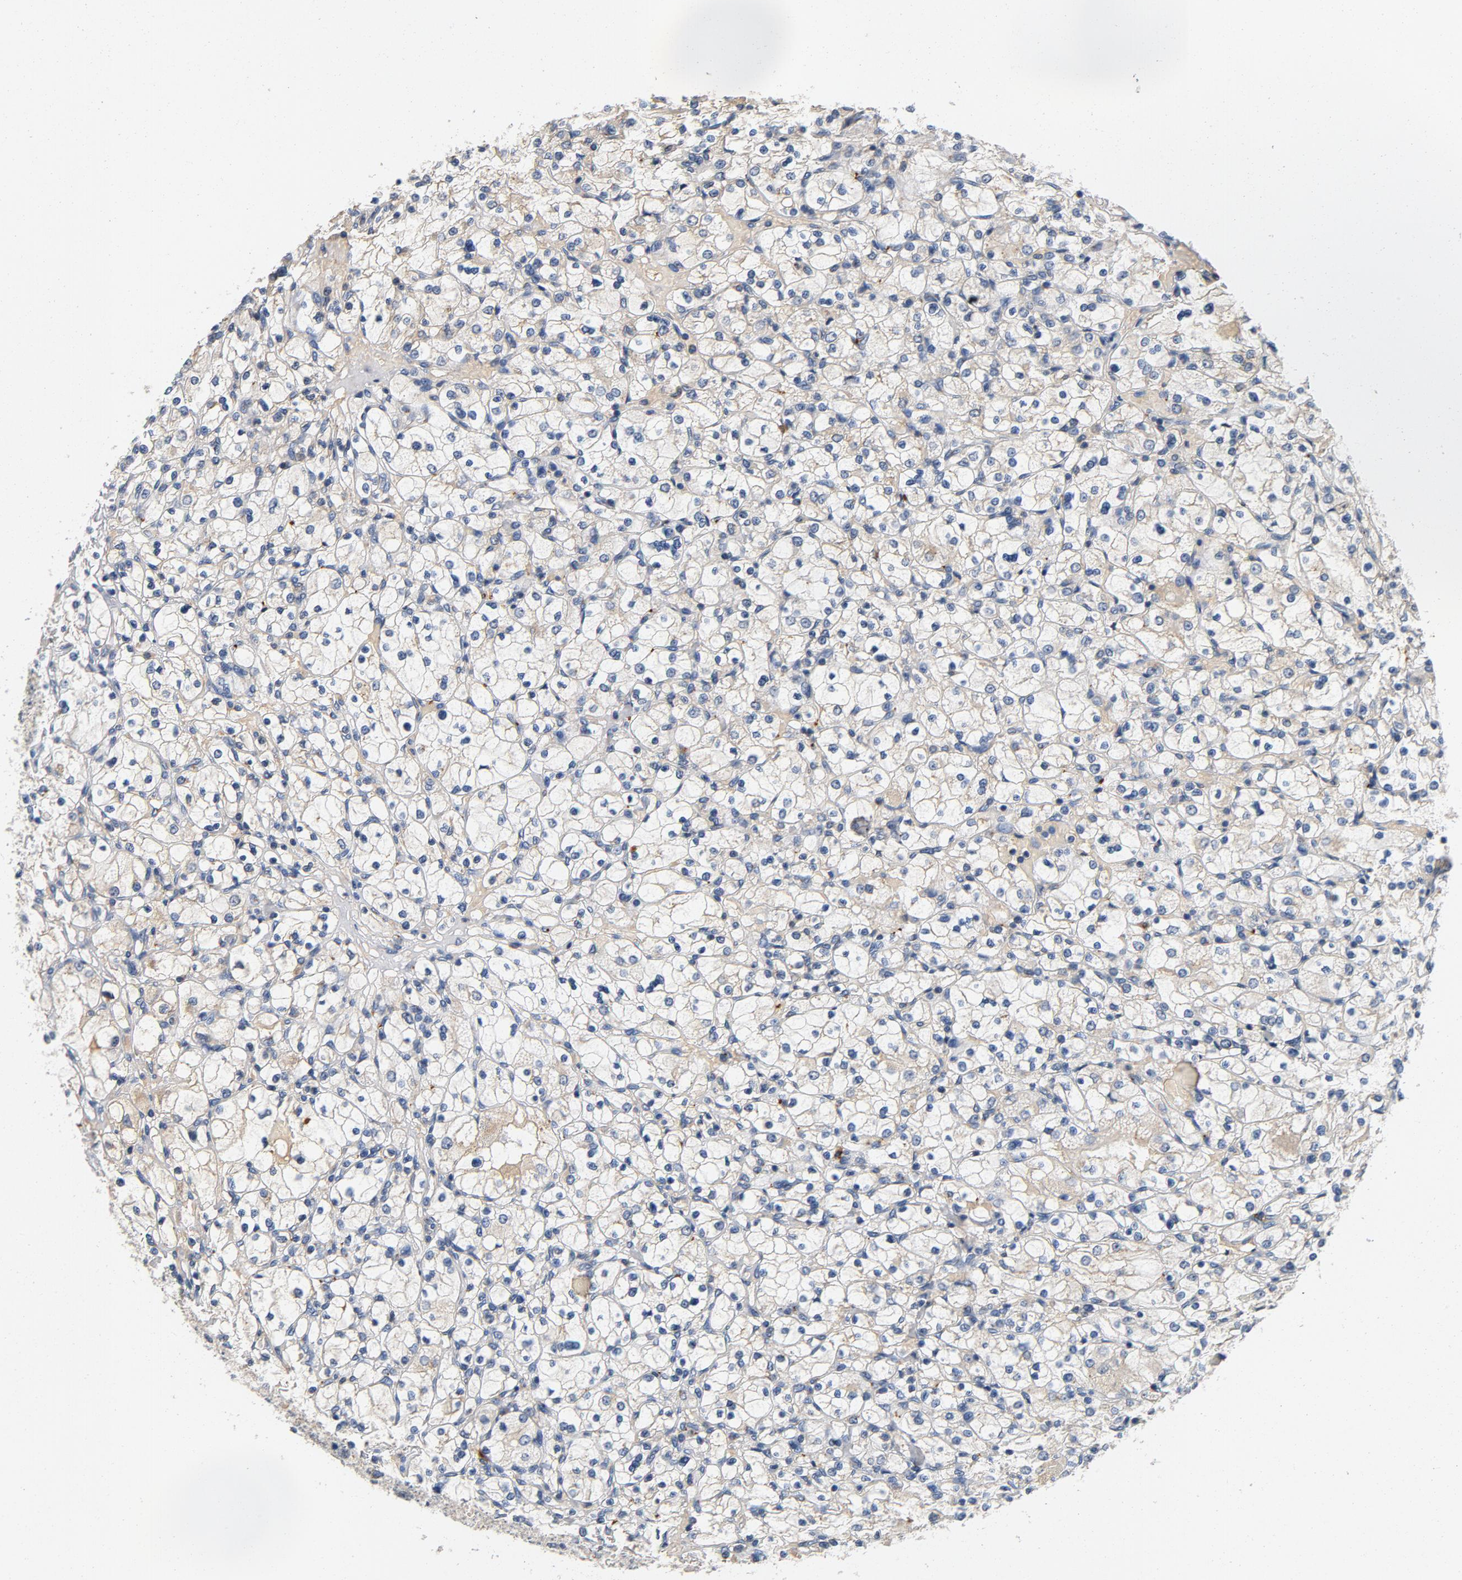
{"staining": {"intensity": "moderate", "quantity": ">75%", "location": "cytoplasmic/membranous"}, "tissue": "renal cancer", "cell_type": "Tumor cells", "image_type": "cancer", "snomed": [{"axis": "morphology", "description": "Adenocarcinoma, NOS"}, {"axis": "topography", "description": "Kidney"}], "caption": "Moderate cytoplasmic/membranous positivity for a protein is identified in approximately >75% of tumor cells of adenocarcinoma (renal) using immunohistochemistry.", "gene": "LMAN2", "patient": {"sex": "female", "age": 83}}